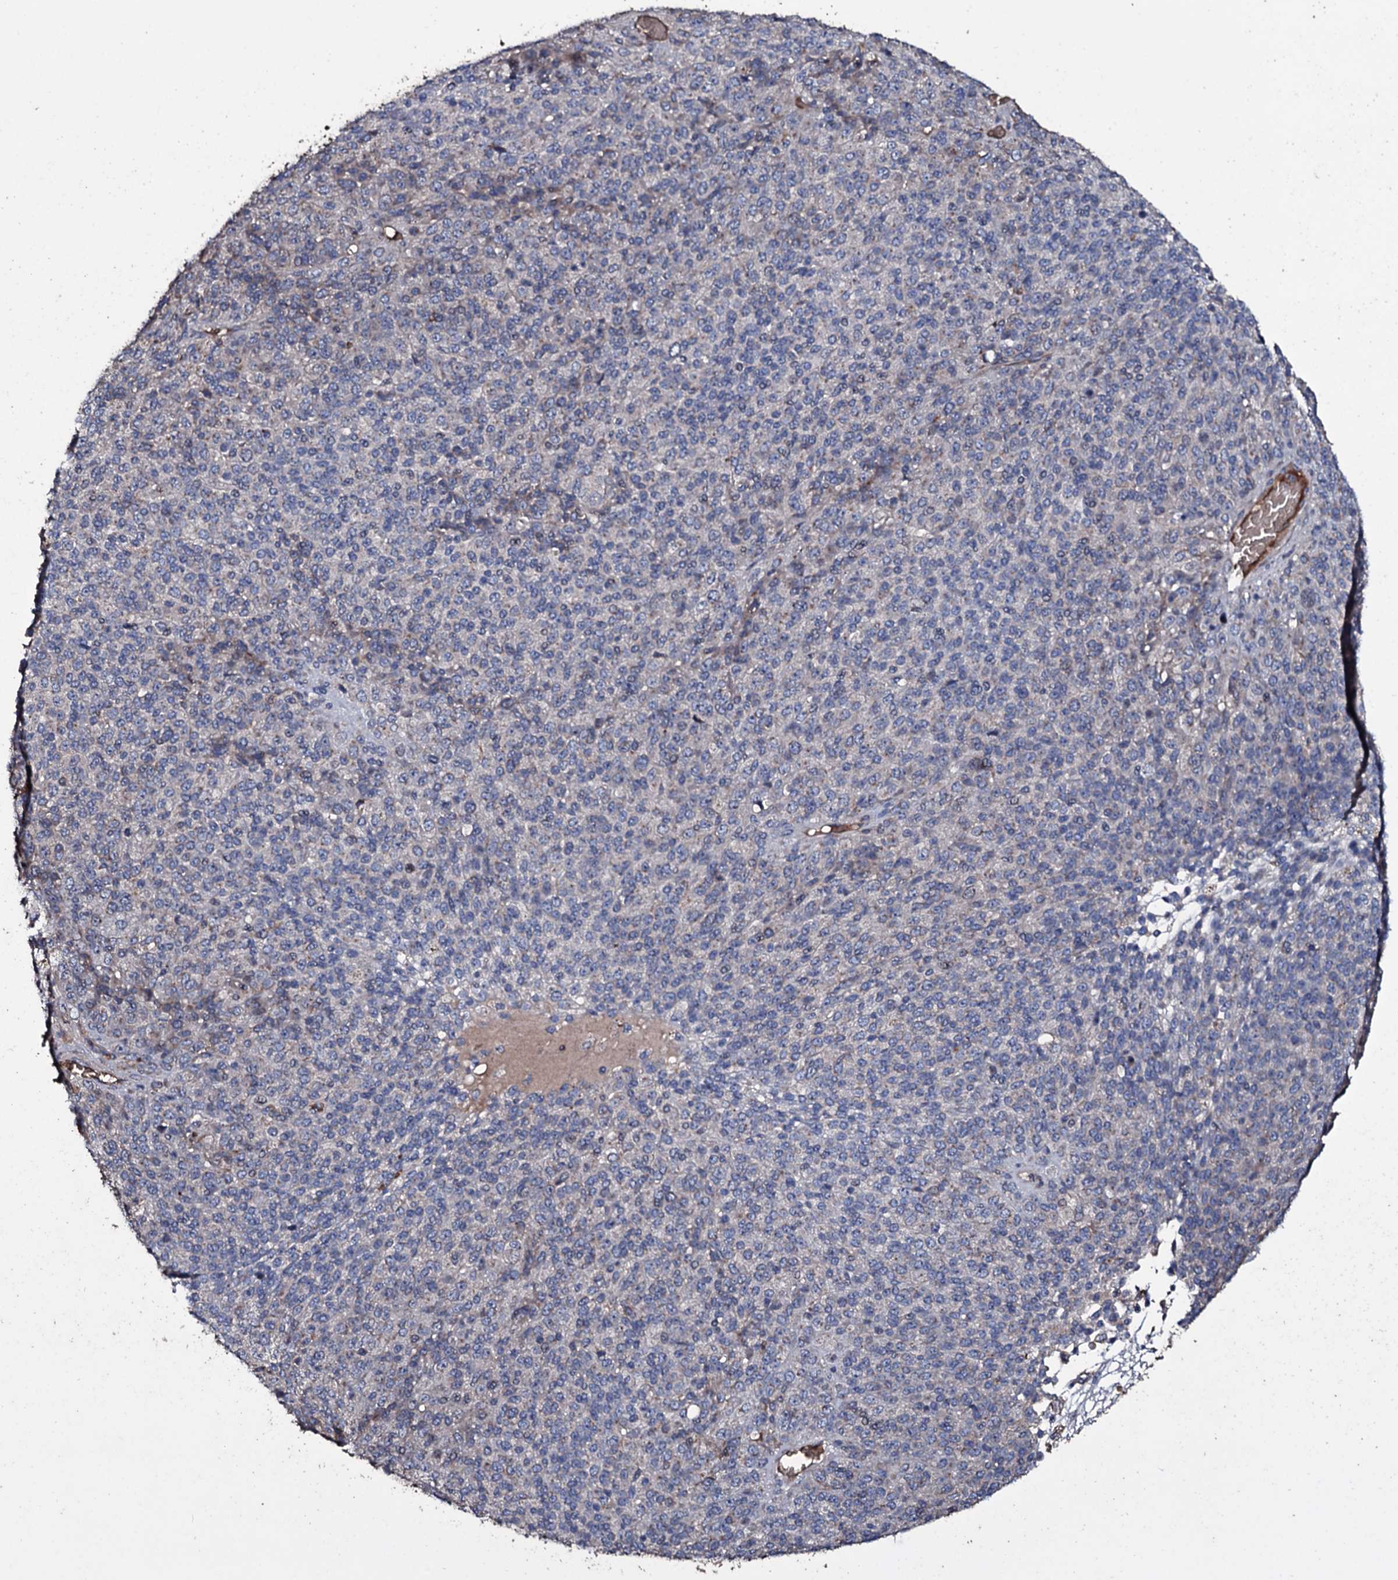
{"staining": {"intensity": "weak", "quantity": "<25%", "location": "cytoplasmic/membranous"}, "tissue": "melanoma", "cell_type": "Tumor cells", "image_type": "cancer", "snomed": [{"axis": "morphology", "description": "Malignant melanoma, Metastatic site"}, {"axis": "topography", "description": "Brain"}], "caption": "IHC of human malignant melanoma (metastatic site) displays no positivity in tumor cells.", "gene": "ZSWIM8", "patient": {"sex": "female", "age": 56}}